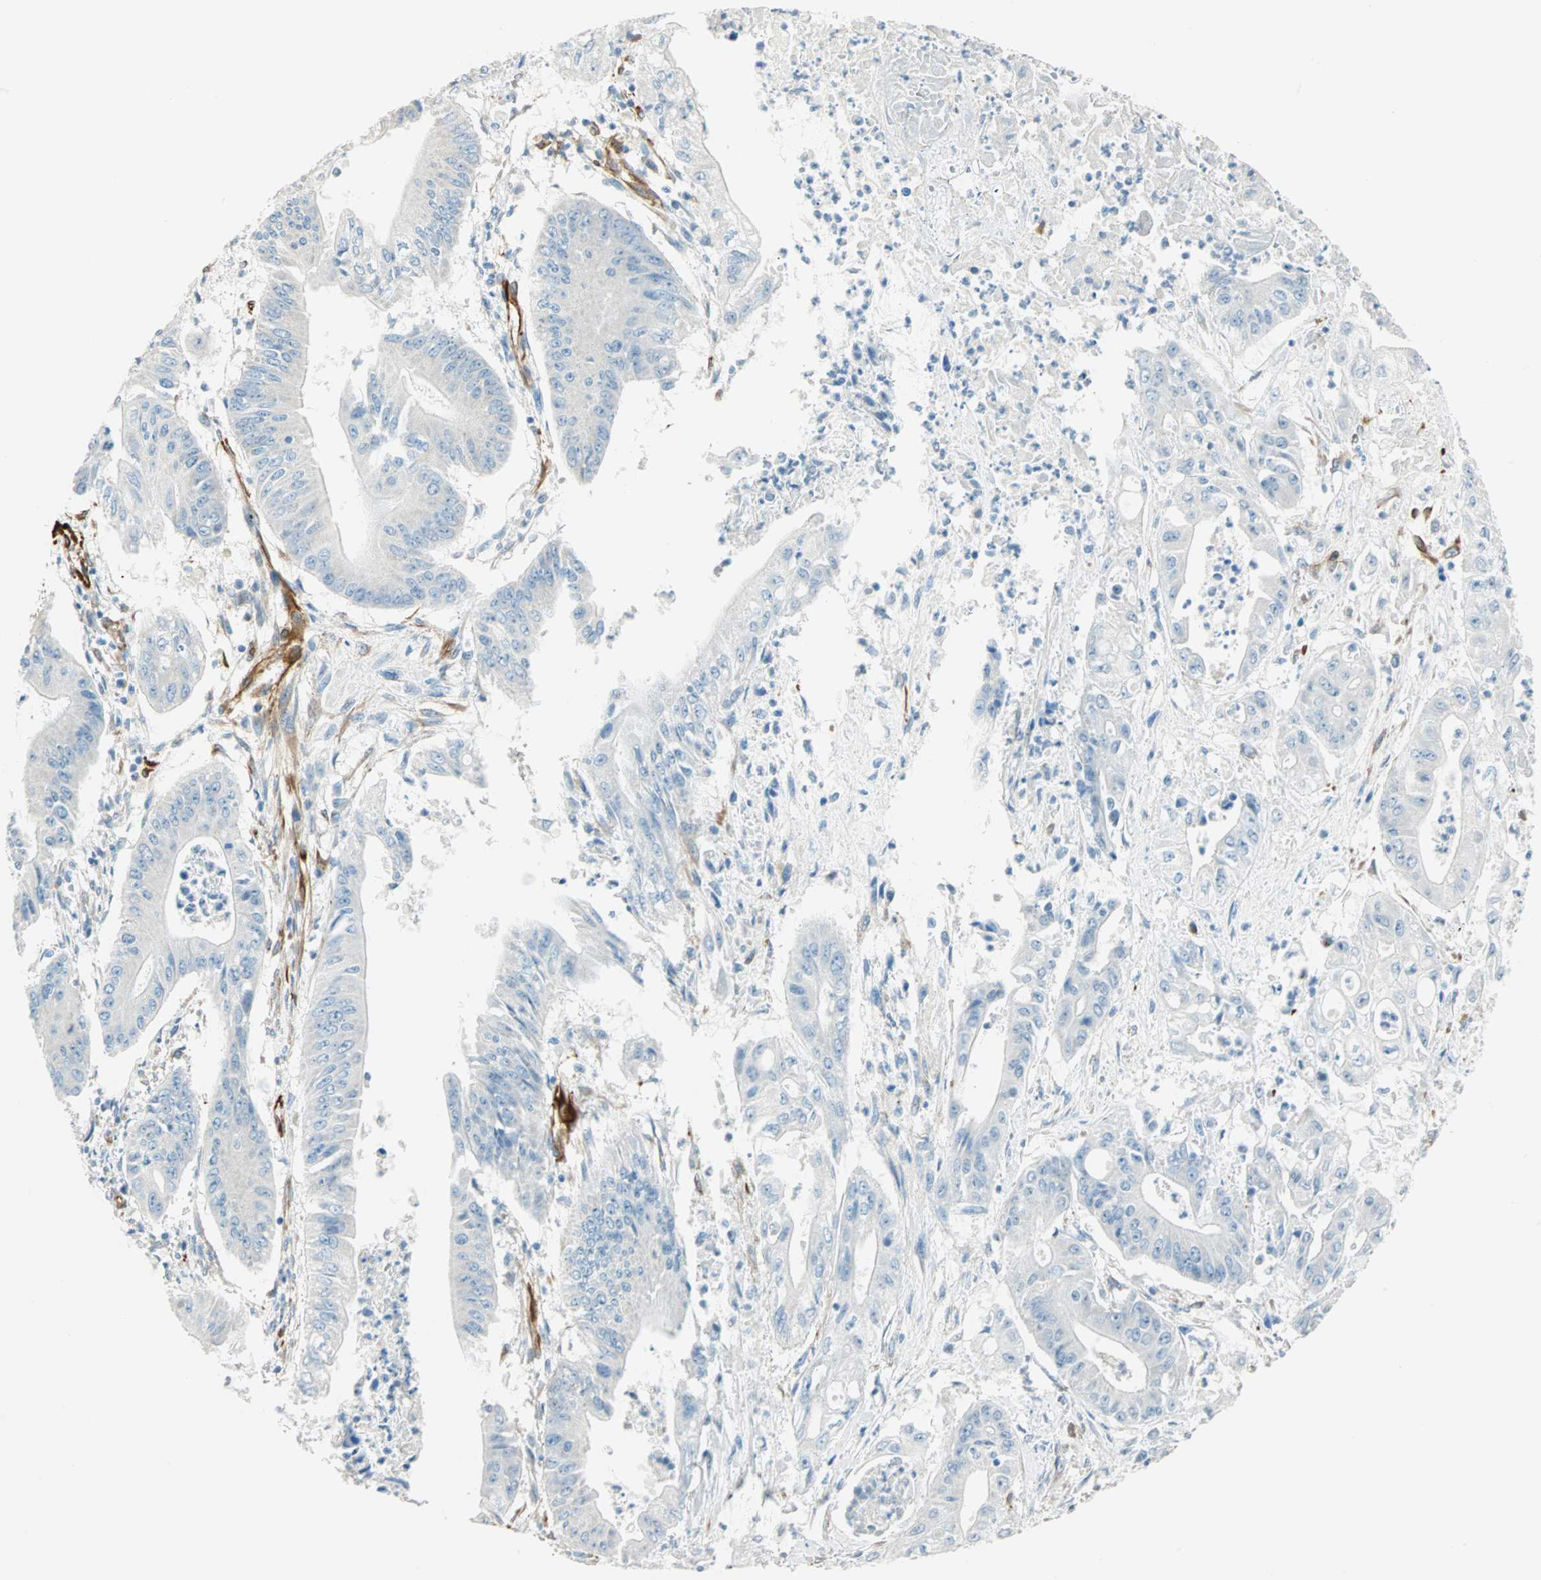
{"staining": {"intensity": "negative", "quantity": "none", "location": "none"}, "tissue": "pancreatic cancer", "cell_type": "Tumor cells", "image_type": "cancer", "snomed": [{"axis": "morphology", "description": "Normal tissue, NOS"}, {"axis": "topography", "description": "Lymph node"}], "caption": "This is an immunohistochemistry (IHC) photomicrograph of human pancreatic cancer. There is no staining in tumor cells.", "gene": "NES", "patient": {"sex": "male", "age": 62}}